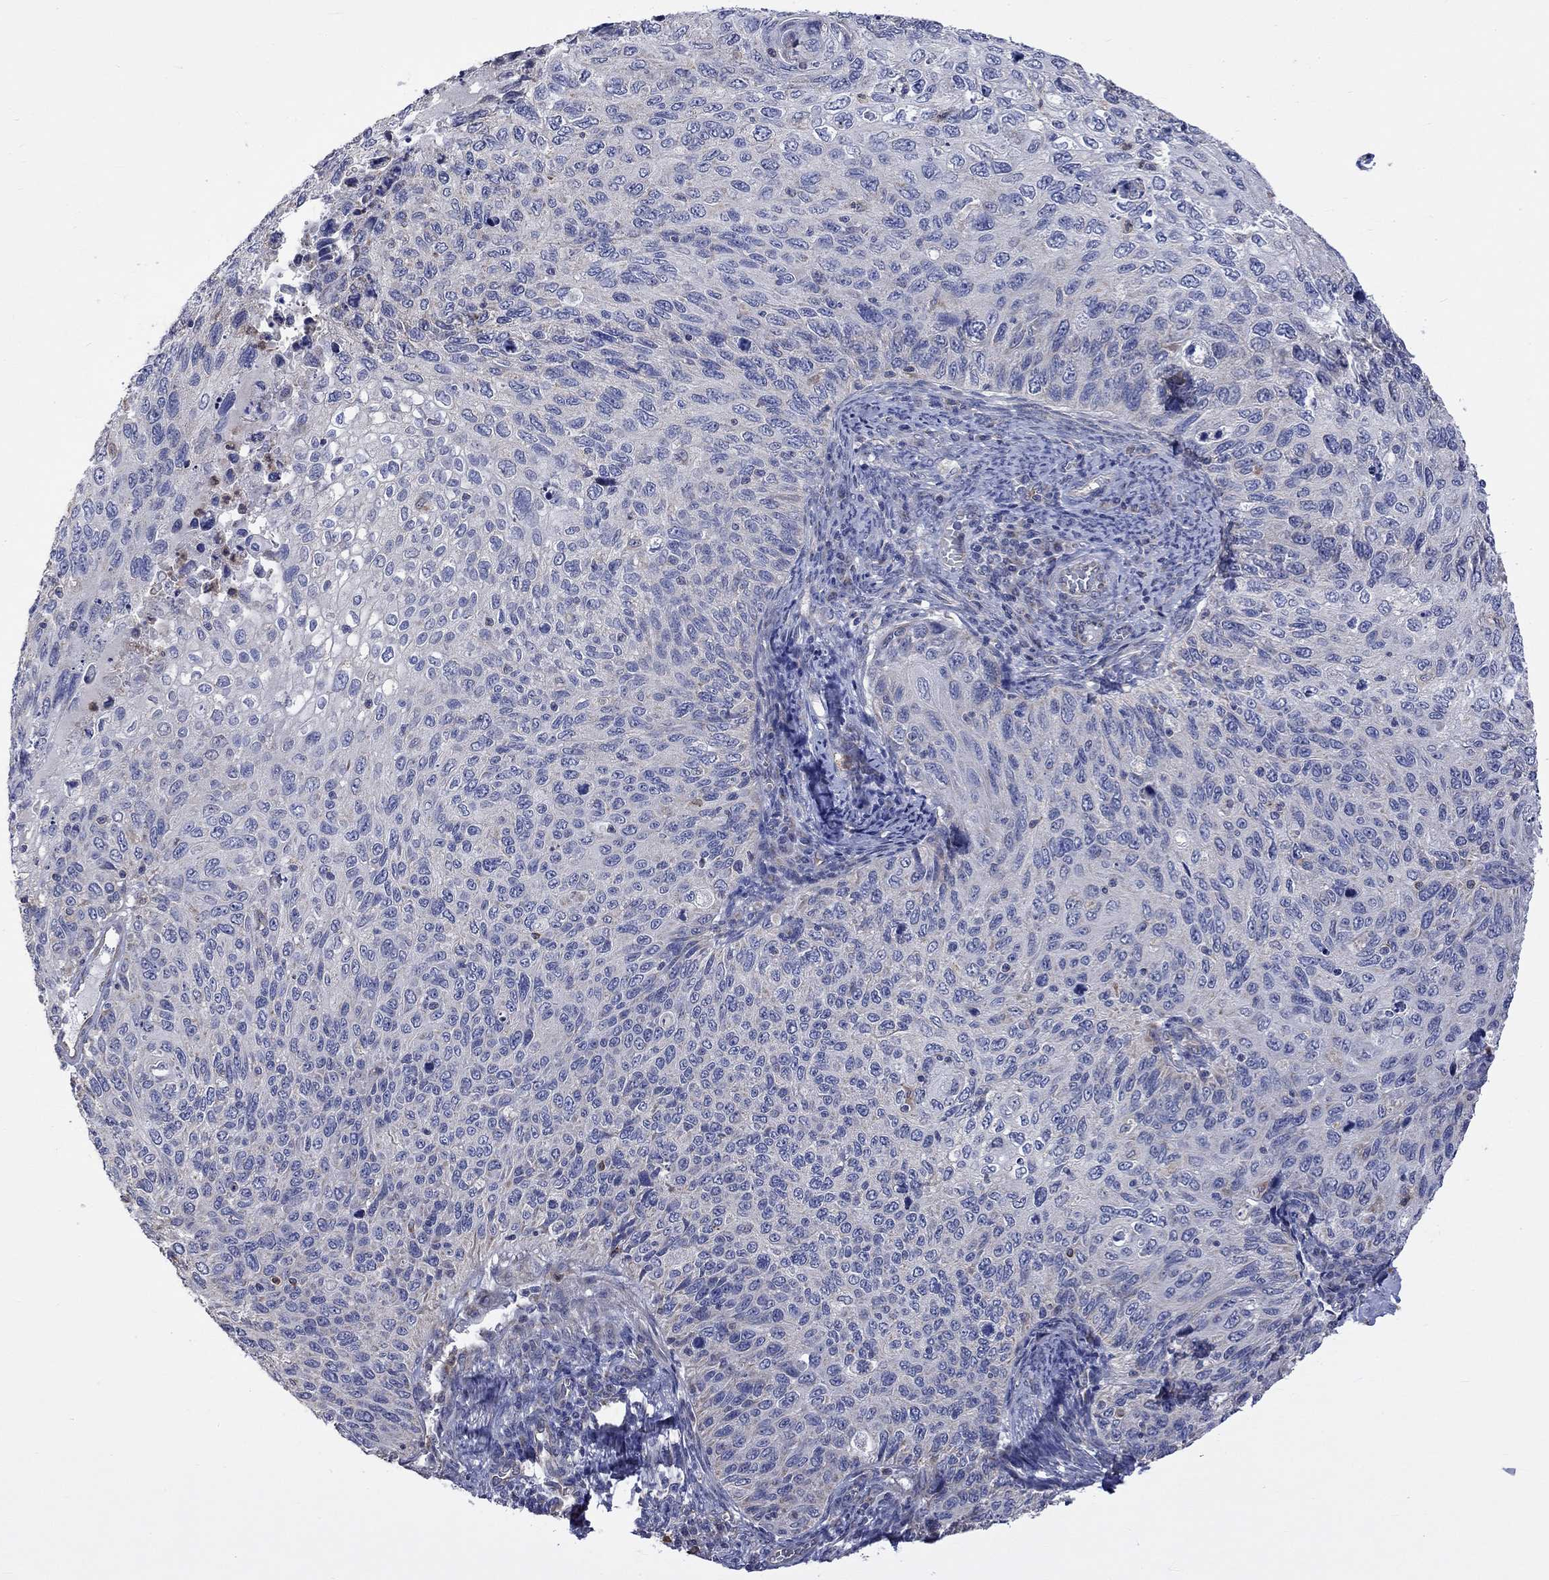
{"staining": {"intensity": "negative", "quantity": "none", "location": "none"}, "tissue": "cervical cancer", "cell_type": "Tumor cells", "image_type": "cancer", "snomed": [{"axis": "morphology", "description": "Squamous cell carcinoma, NOS"}, {"axis": "topography", "description": "Cervix"}], "caption": "An IHC histopathology image of cervical cancer (squamous cell carcinoma) is shown. There is no staining in tumor cells of cervical cancer (squamous cell carcinoma). (DAB (3,3'-diaminobenzidine) immunohistochemistry visualized using brightfield microscopy, high magnification).", "gene": "CAMKK2", "patient": {"sex": "female", "age": 70}}